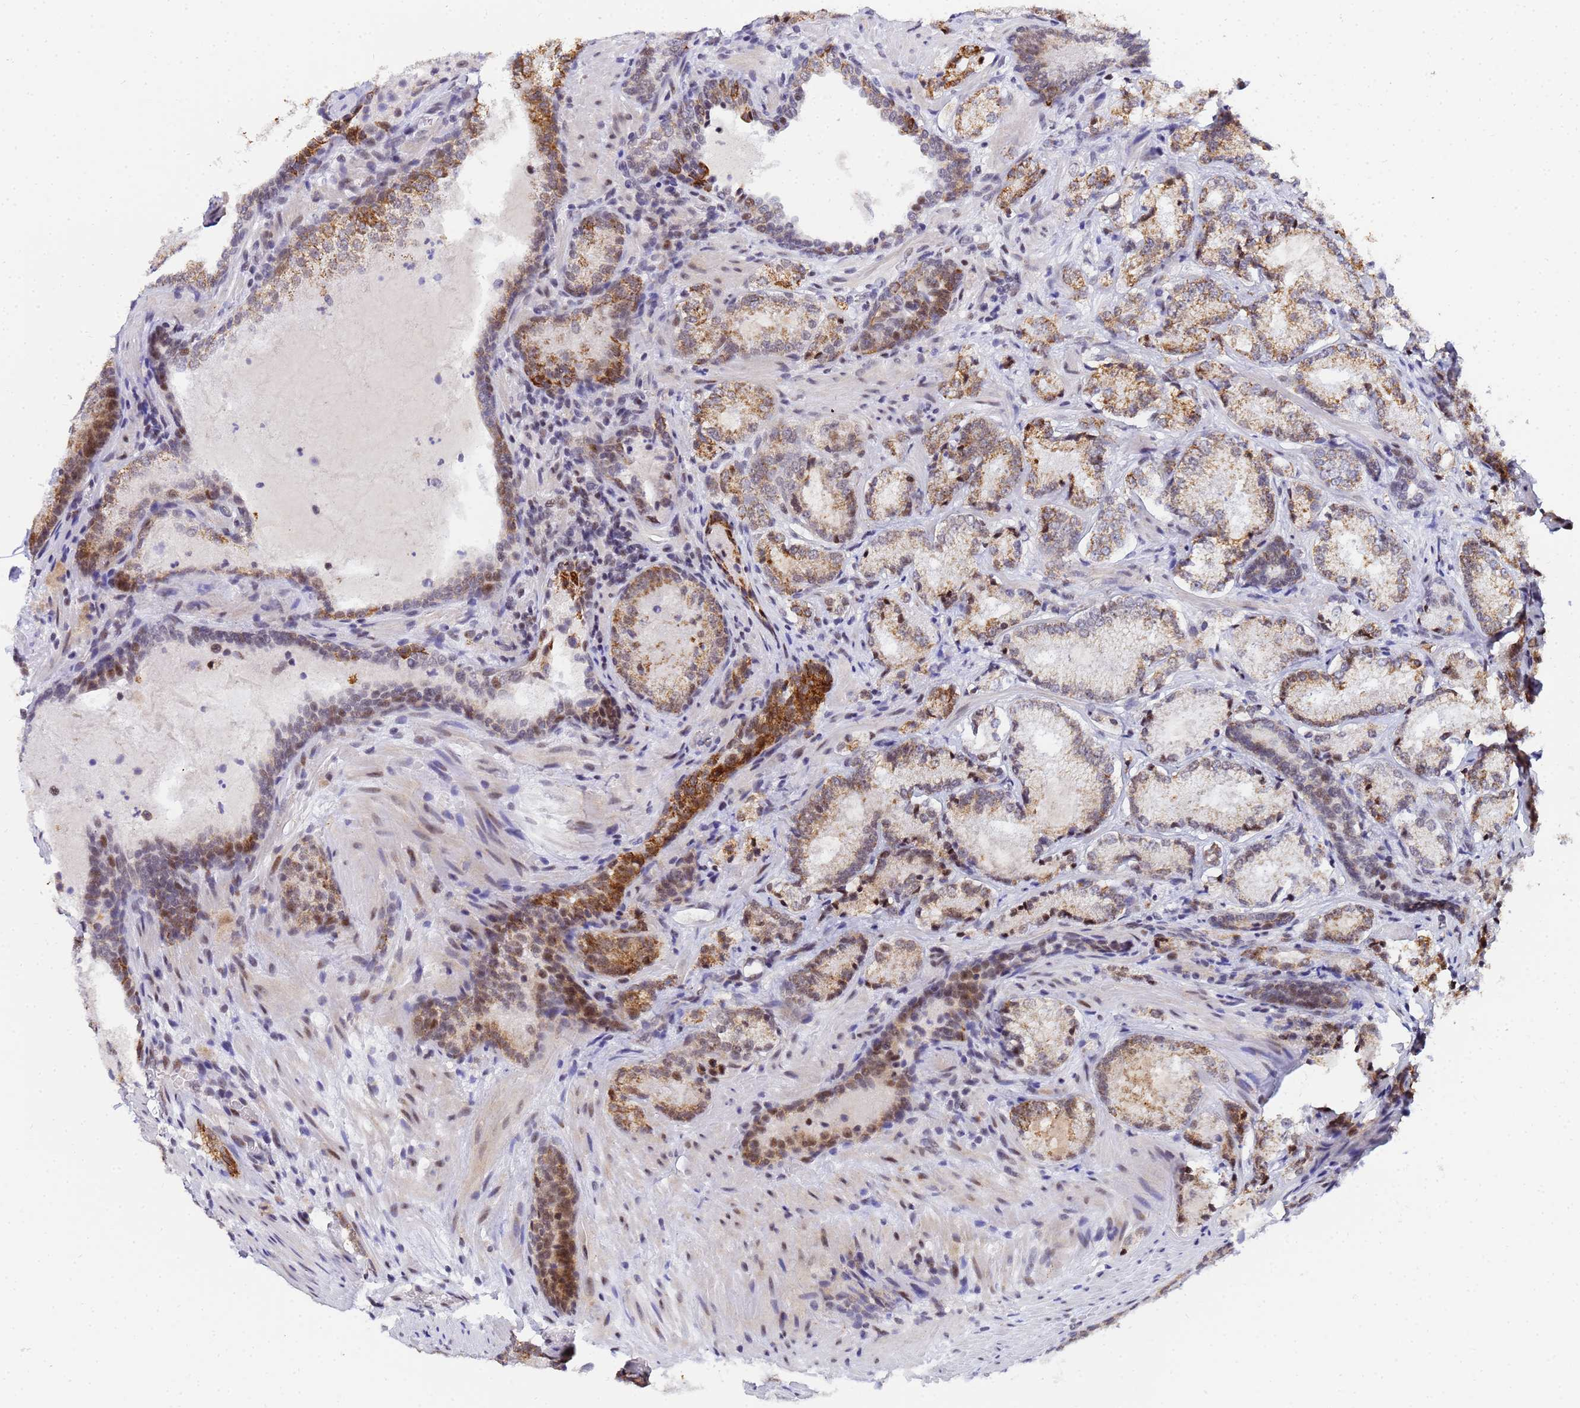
{"staining": {"intensity": "moderate", "quantity": "25%-75%", "location": "cytoplasmic/membranous"}, "tissue": "prostate cancer", "cell_type": "Tumor cells", "image_type": "cancer", "snomed": [{"axis": "morphology", "description": "Adenocarcinoma, Low grade"}, {"axis": "topography", "description": "Prostate"}], "caption": "Prostate cancer (low-grade adenocarcinoma) tissue shows moderate cytoplasmic/membranous expression in approximately 25%-75% of tumor cells", "gene": "CKMT1A", "patient": {"sex": "male", "age": 74}}